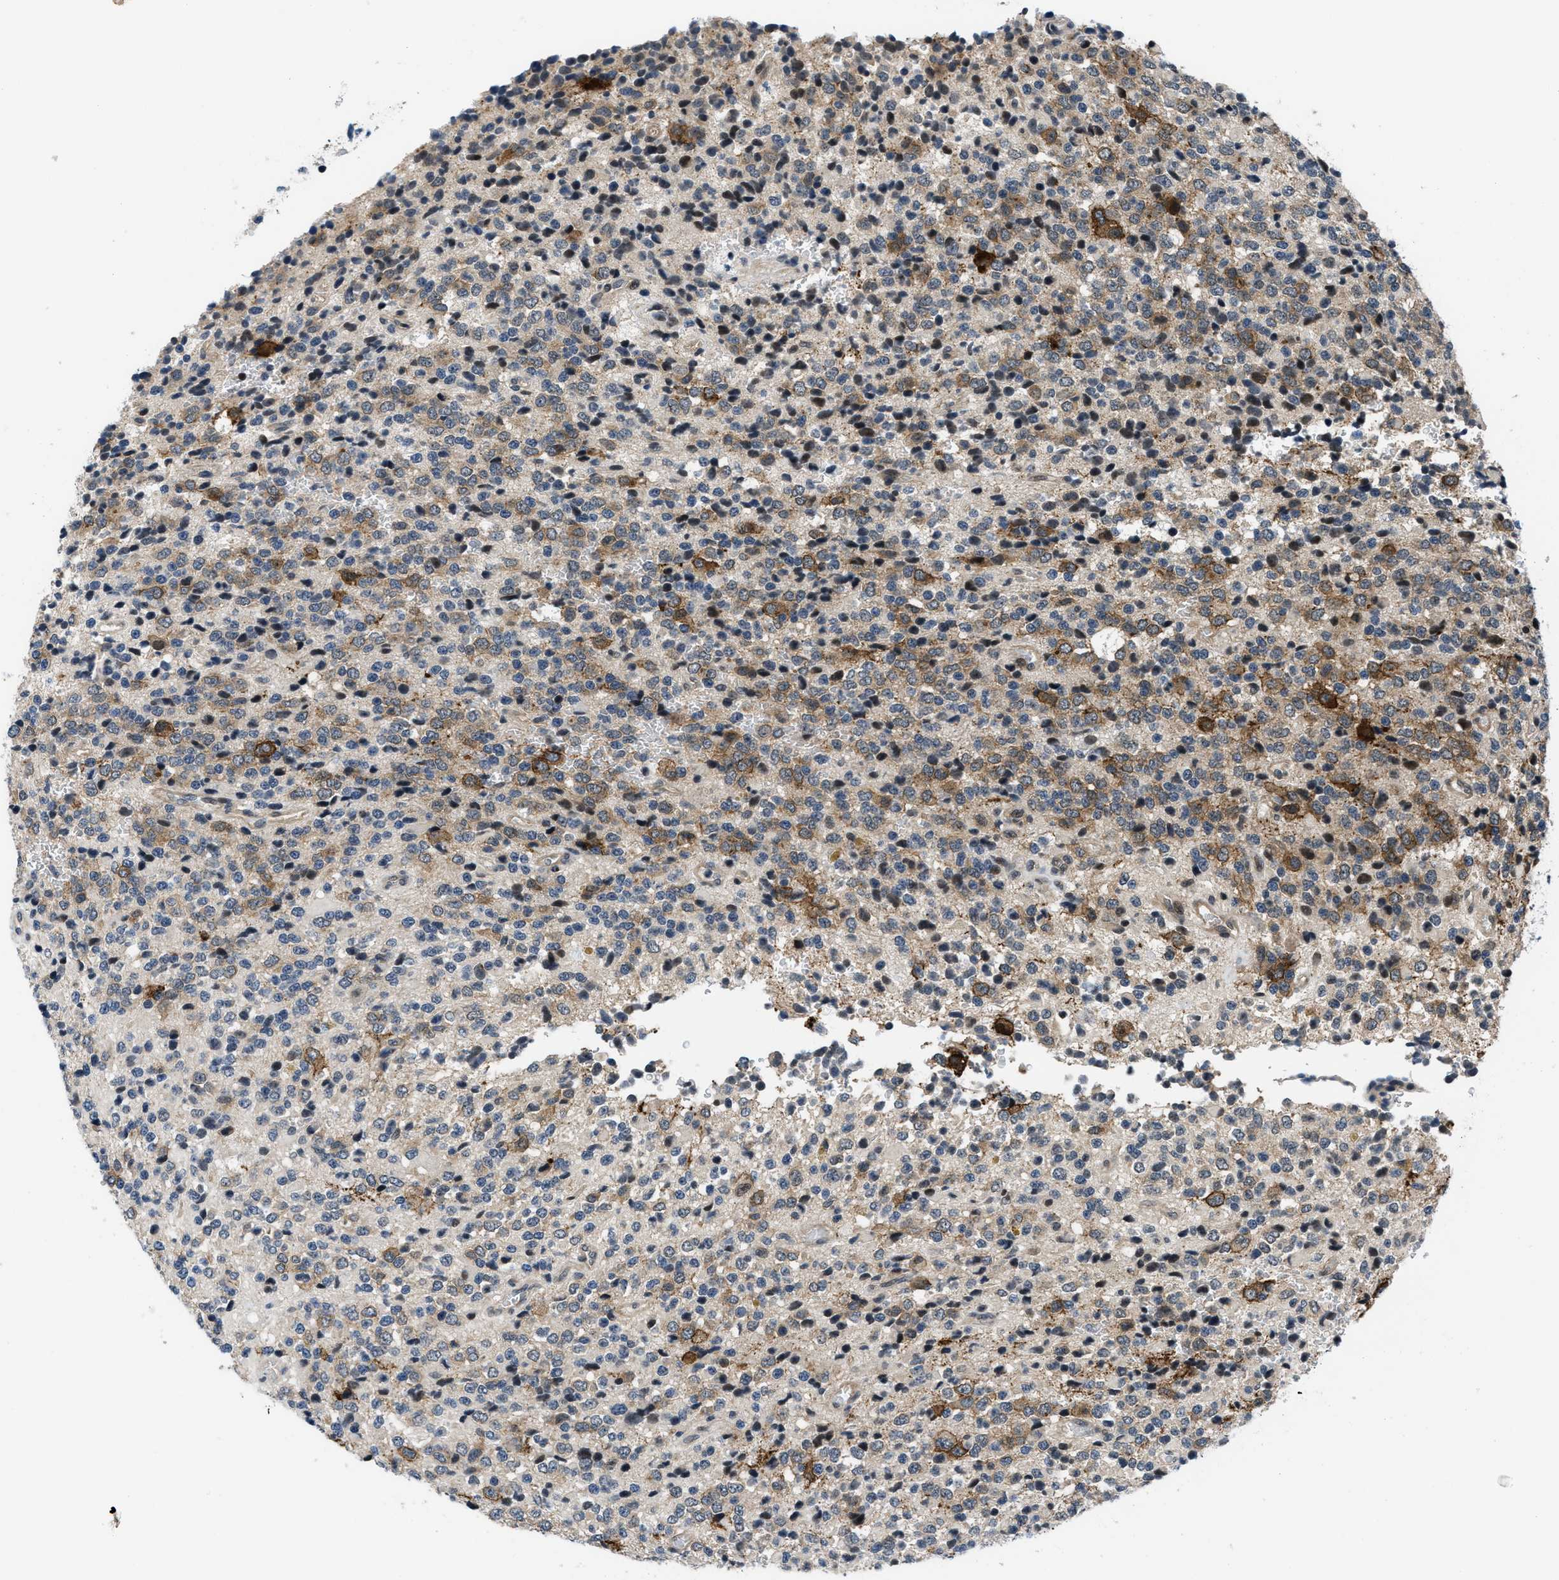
{"staining": {"intensity": "moderate", "quantity": "25%-75%", "location": "cytoplasmic/membranous"}, "tissue": "glioma", "cell_type": "Tumor cells", "image_type": "cancer", "snomed": [{"axis": "morphology", "description": "Glioma, malignant, High grade"}, {"axis": "topography", "description": "pancreas cauda"}], "caption": "Protein analysis of malignant high-grade glioma tissue demonstrates moderate cytoplasmic/membranous expression in about 25%-75% of tumor cells. (brown staining indicates protein expression, while blue staining denotes nuclei).", "gene": "SETD5", "patient": {"sex": "male", "age": 60}}